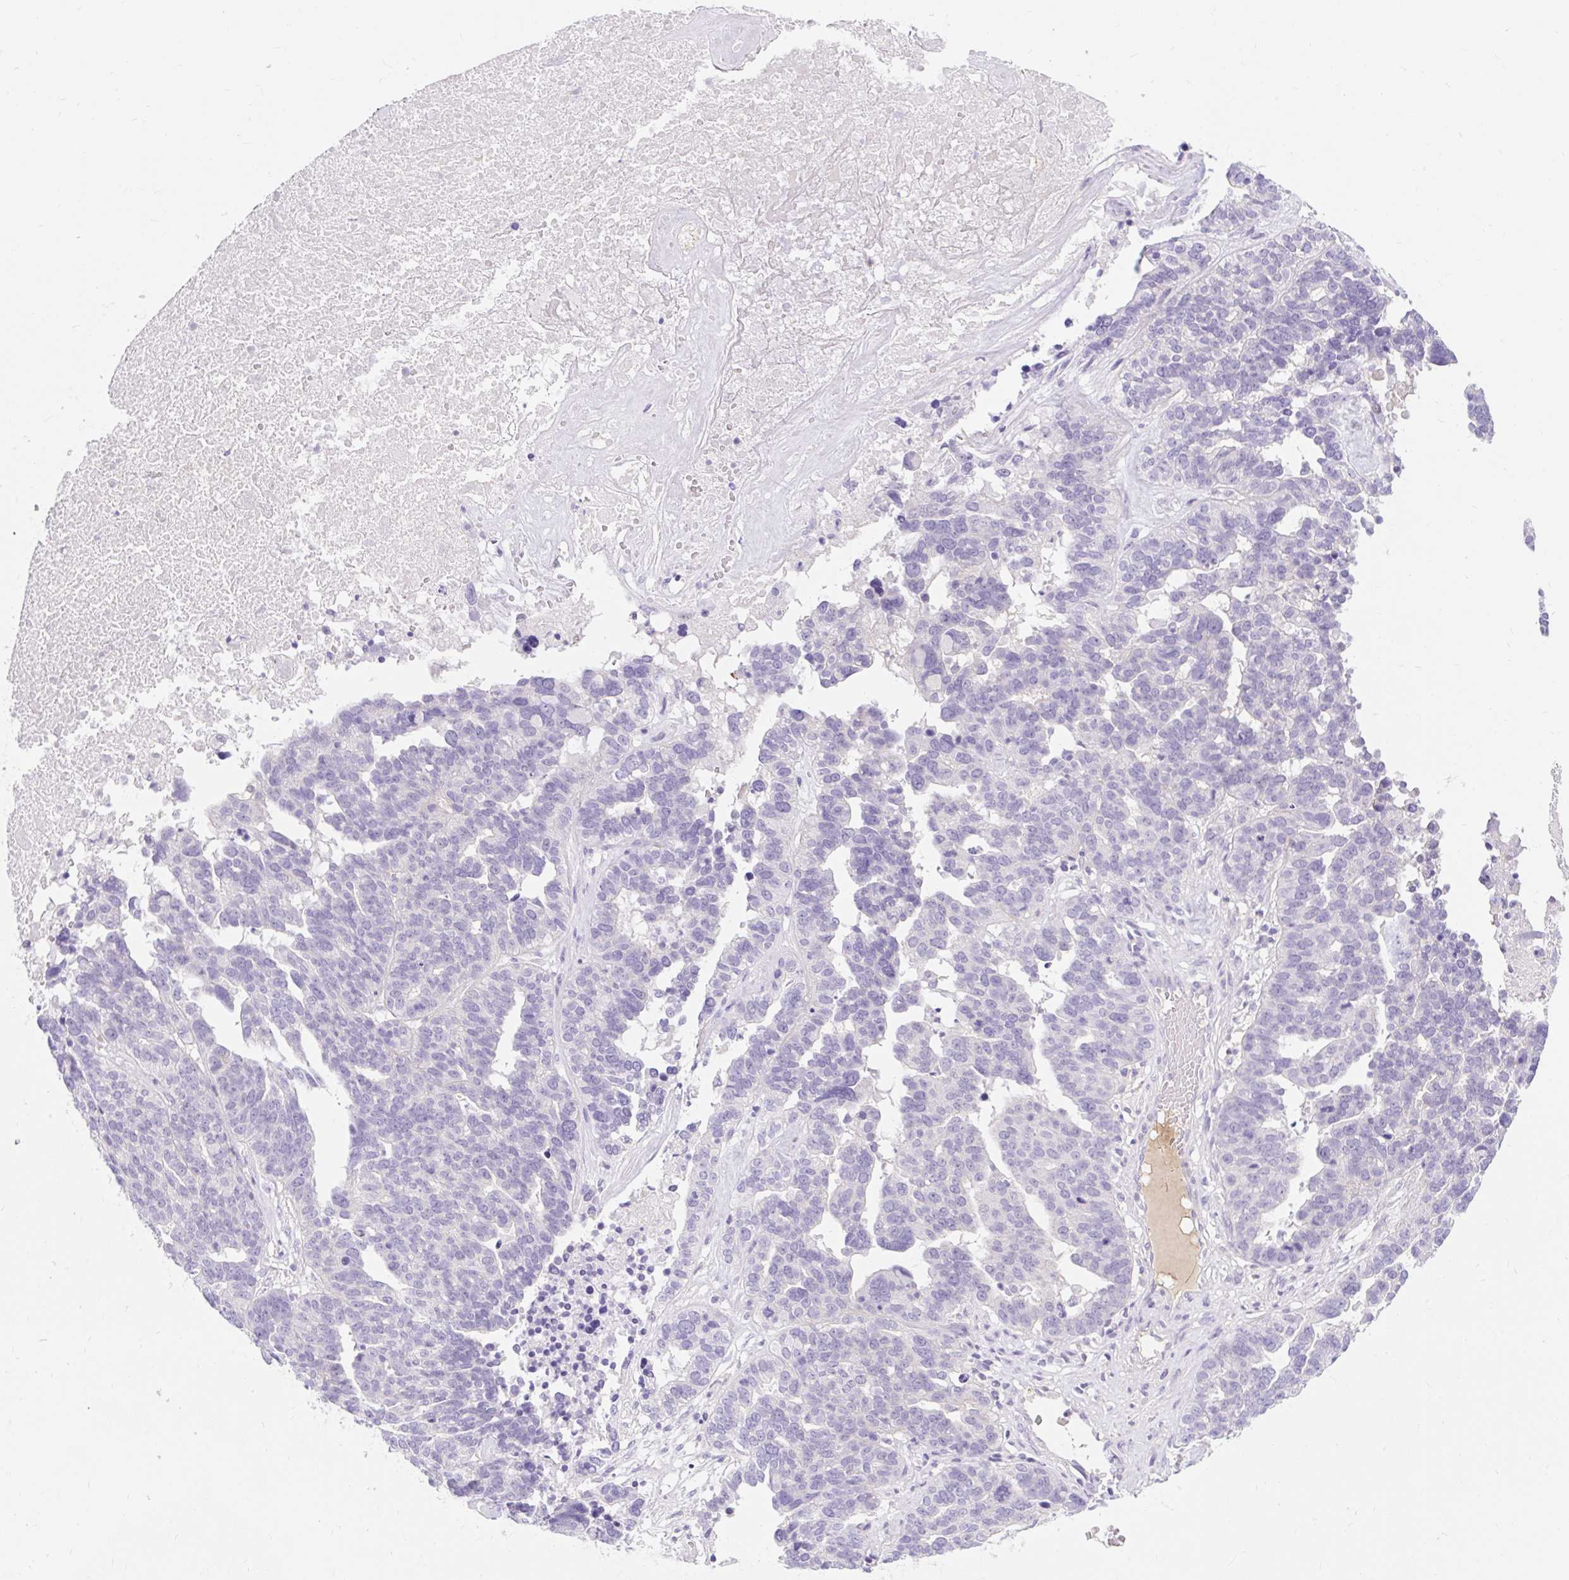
{"staining": {"intensity": "negative", "quantity": "none", "location": "none"}, "tissue": "ovarian cancer", "cell_type": "Tumor cells", "image_type": "cancer", "snomed": [{"axis": "morphology", "description": "Cystadenocarcinoma, serous, NOS"}, {"axis": "topography", "description": "Ovary"}], "caption": "Serous cystadenocarcinoma (ovarian) was stained to show a protein in brown. There is no significant staining in tumor cells.", "gene": "SLC28A1", "patient": {"sex": "female", "age": 59}}